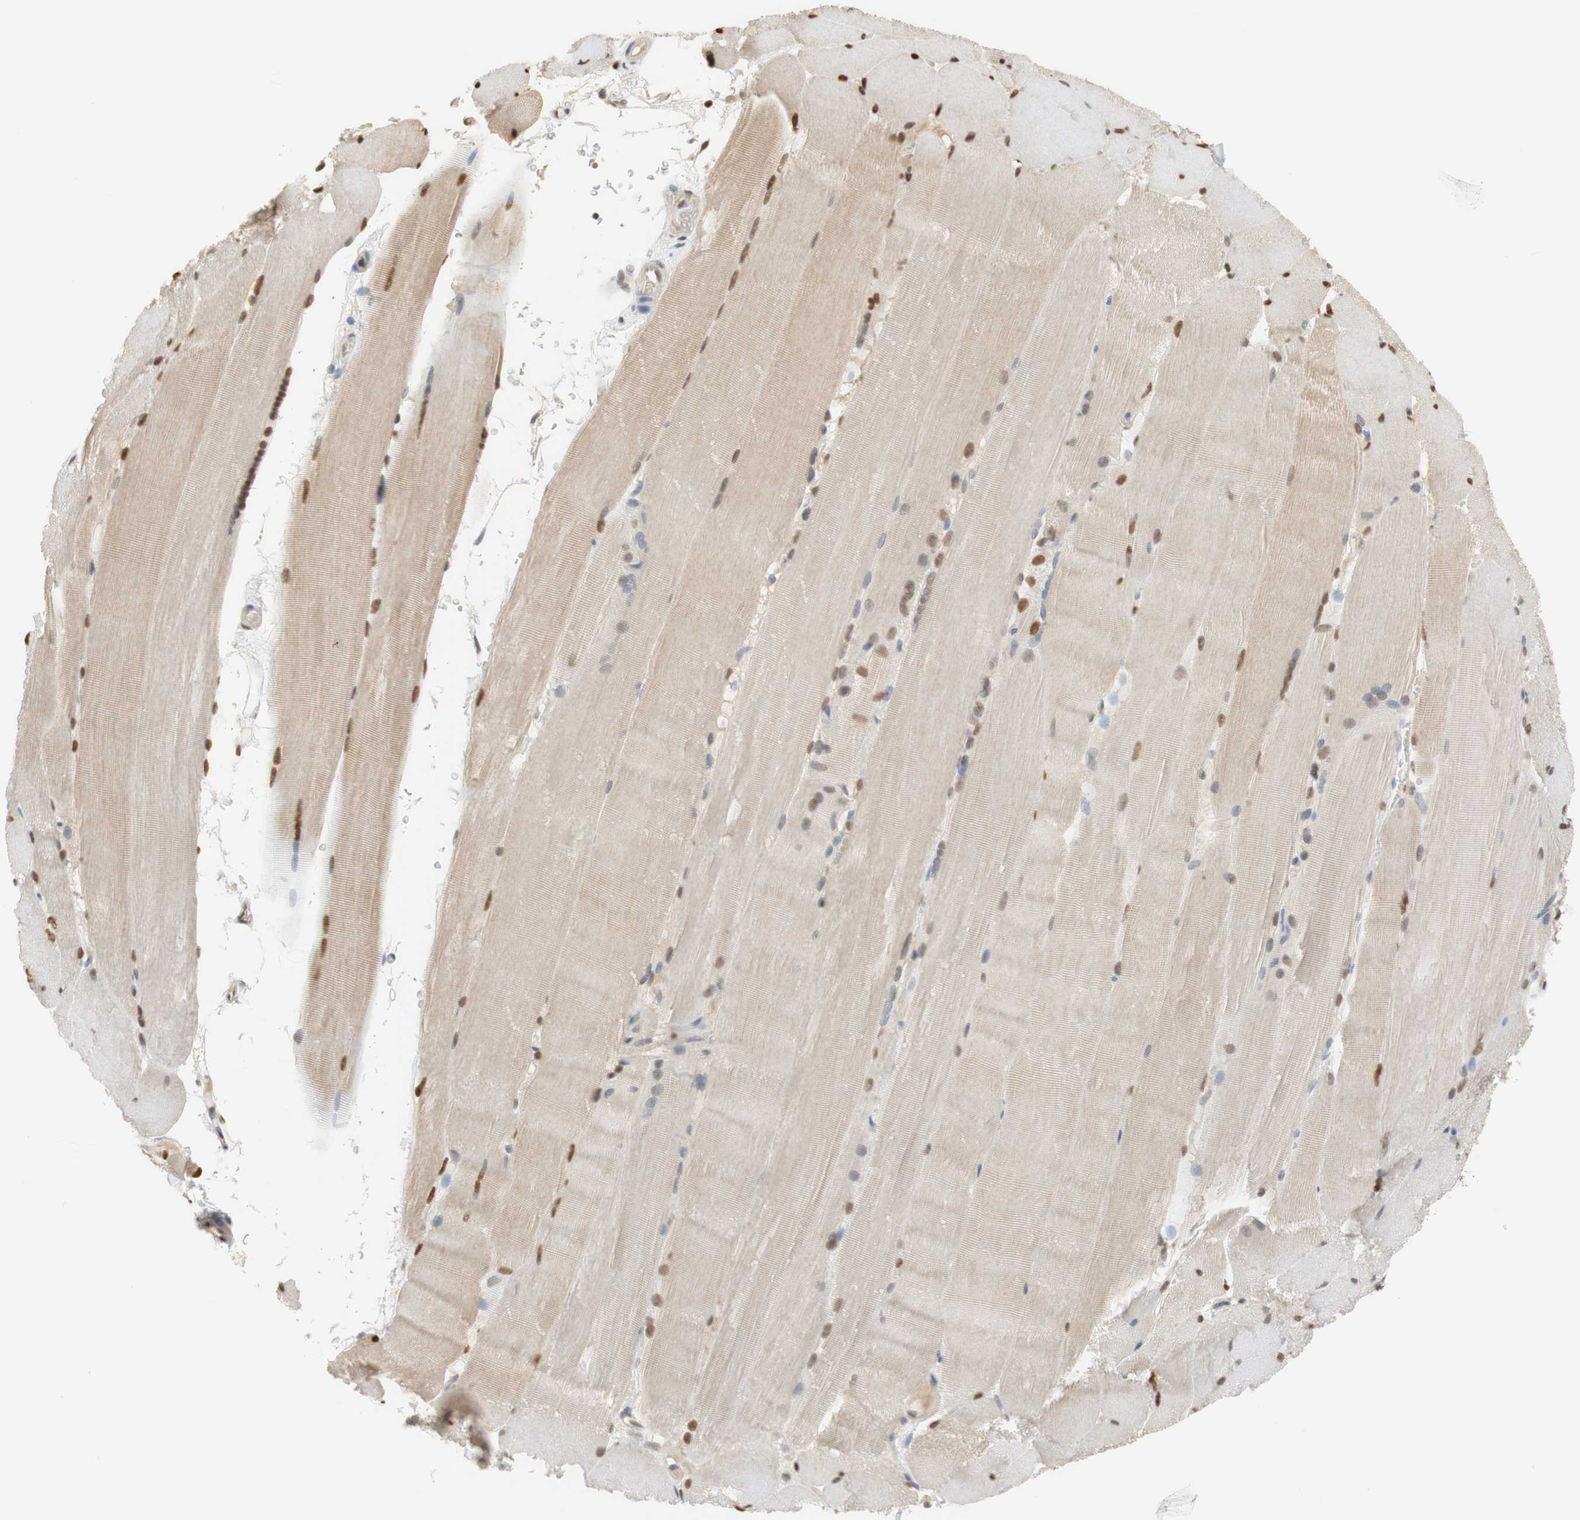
{"staining": {"intensity": "moderate", "quantity": "25%-75%", "location": "cytoplasmic/membranous,nuclear"}, "tissue": "skeletal muscle", "cell_type": "Myocytes", "image_type": "normal", "snomed": [{"axis": "morphology", "description": "Normal tissue, NOS"}, {"axis": "topography", "description": "Skin"}, {"axis": "topography", "description": "Skeletal muscle"}], "caption": "Skeletal muscle stained with a brown dye demonstrates moderate cytoplasmic/membranous,nuclear positive positivity in approximately 25%-75% of myocytes.", "gene": "NAP1L4", "patient": {"sex": "male", "age": 83}}